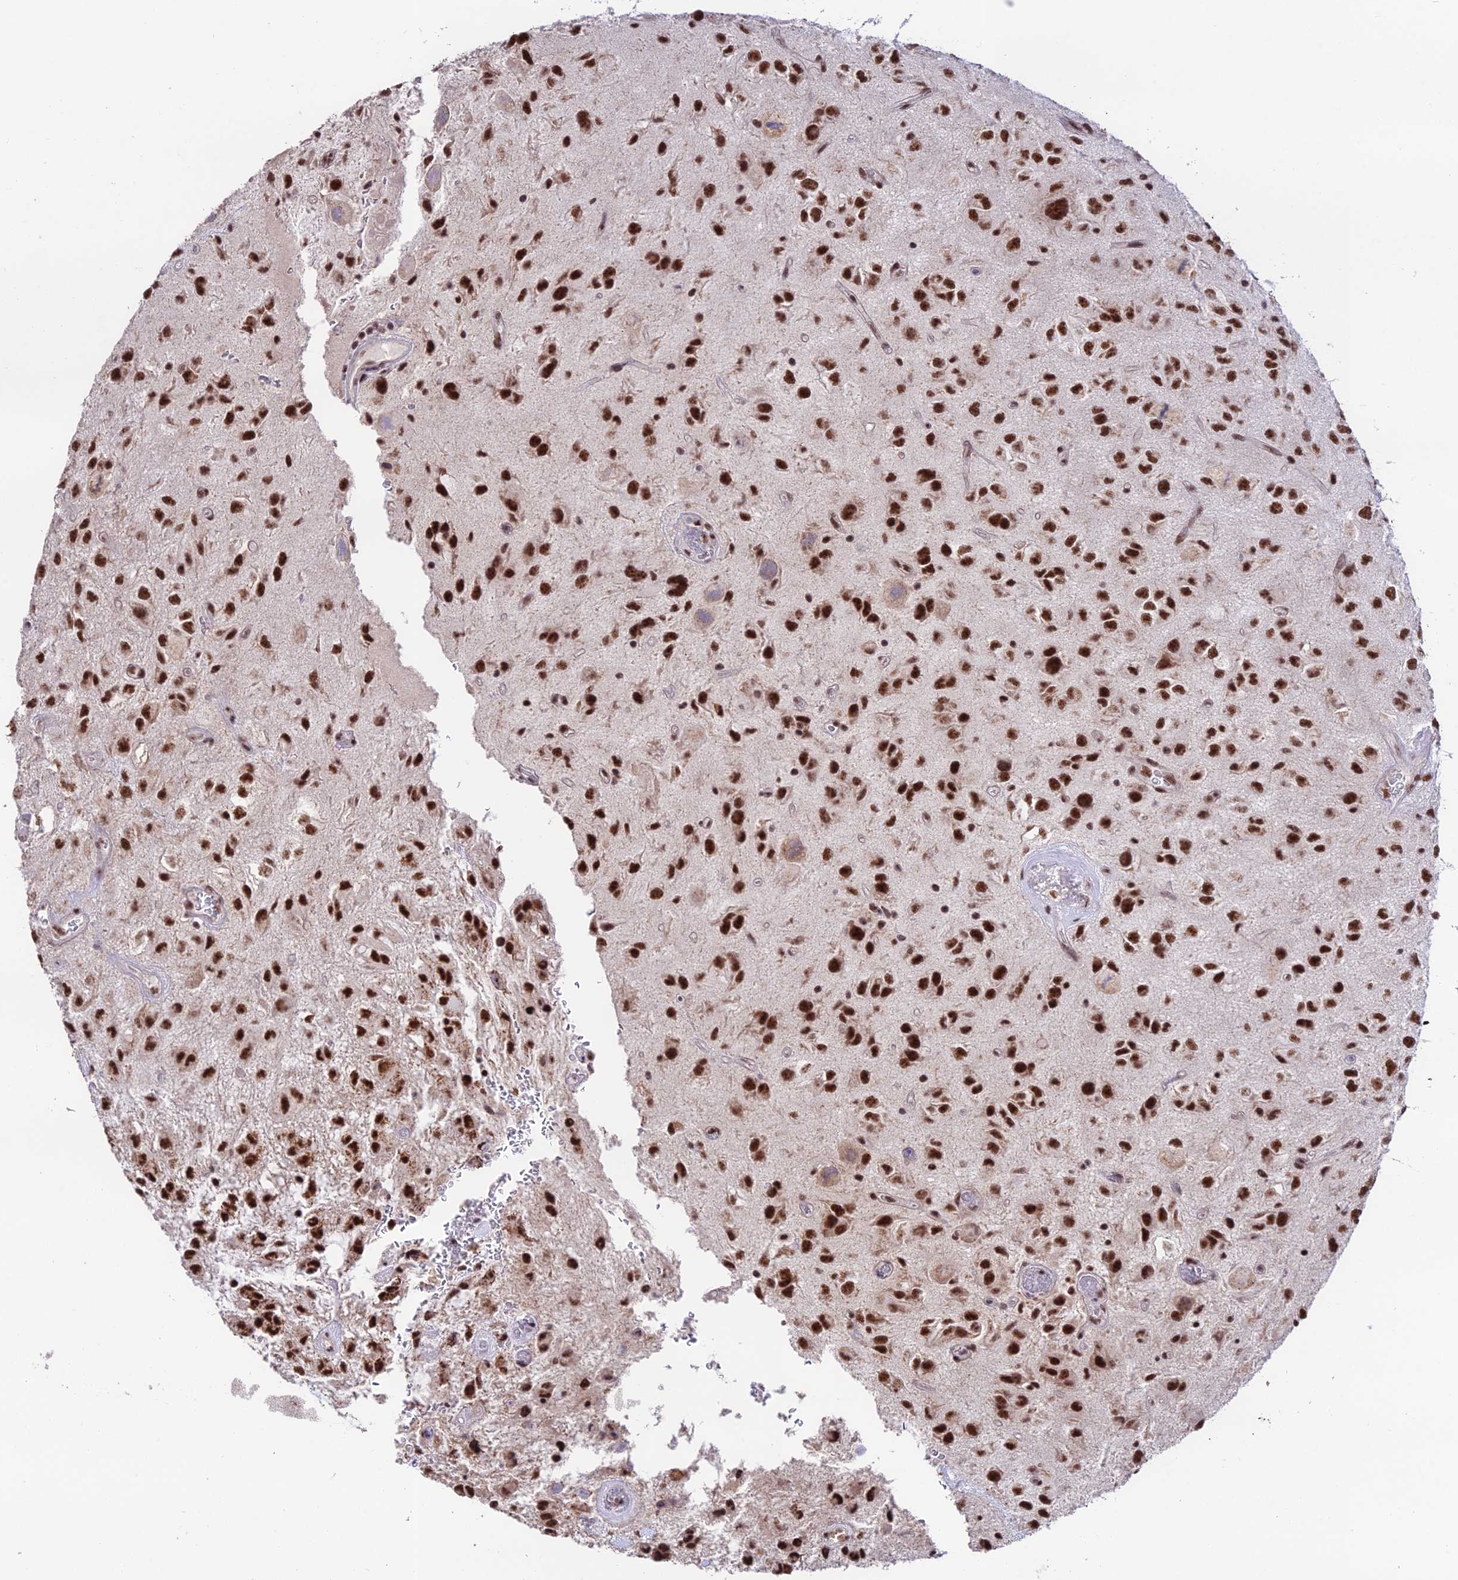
{"staining": {"intensity": "strong", "quantity": ">75%", "location": "nuclear"}, "tissue": "glioma", "cell_type": "Tumor cells", "image_type": "cancer", "snomed": [{"axis": "morphology", "description": "Glioma, malignant, Low grade"}, {"axis": "topography", "description": "Brain"}], "caption": "Malignant low-grade glioma stained with DAB (3,3'-diaminobenzidine) immunohistochemistry shows high levels of strong nuclear staining in about >75% of tumor cells.", "gene": "THOC7", "patient": {"sex": "male", "age": 66}}